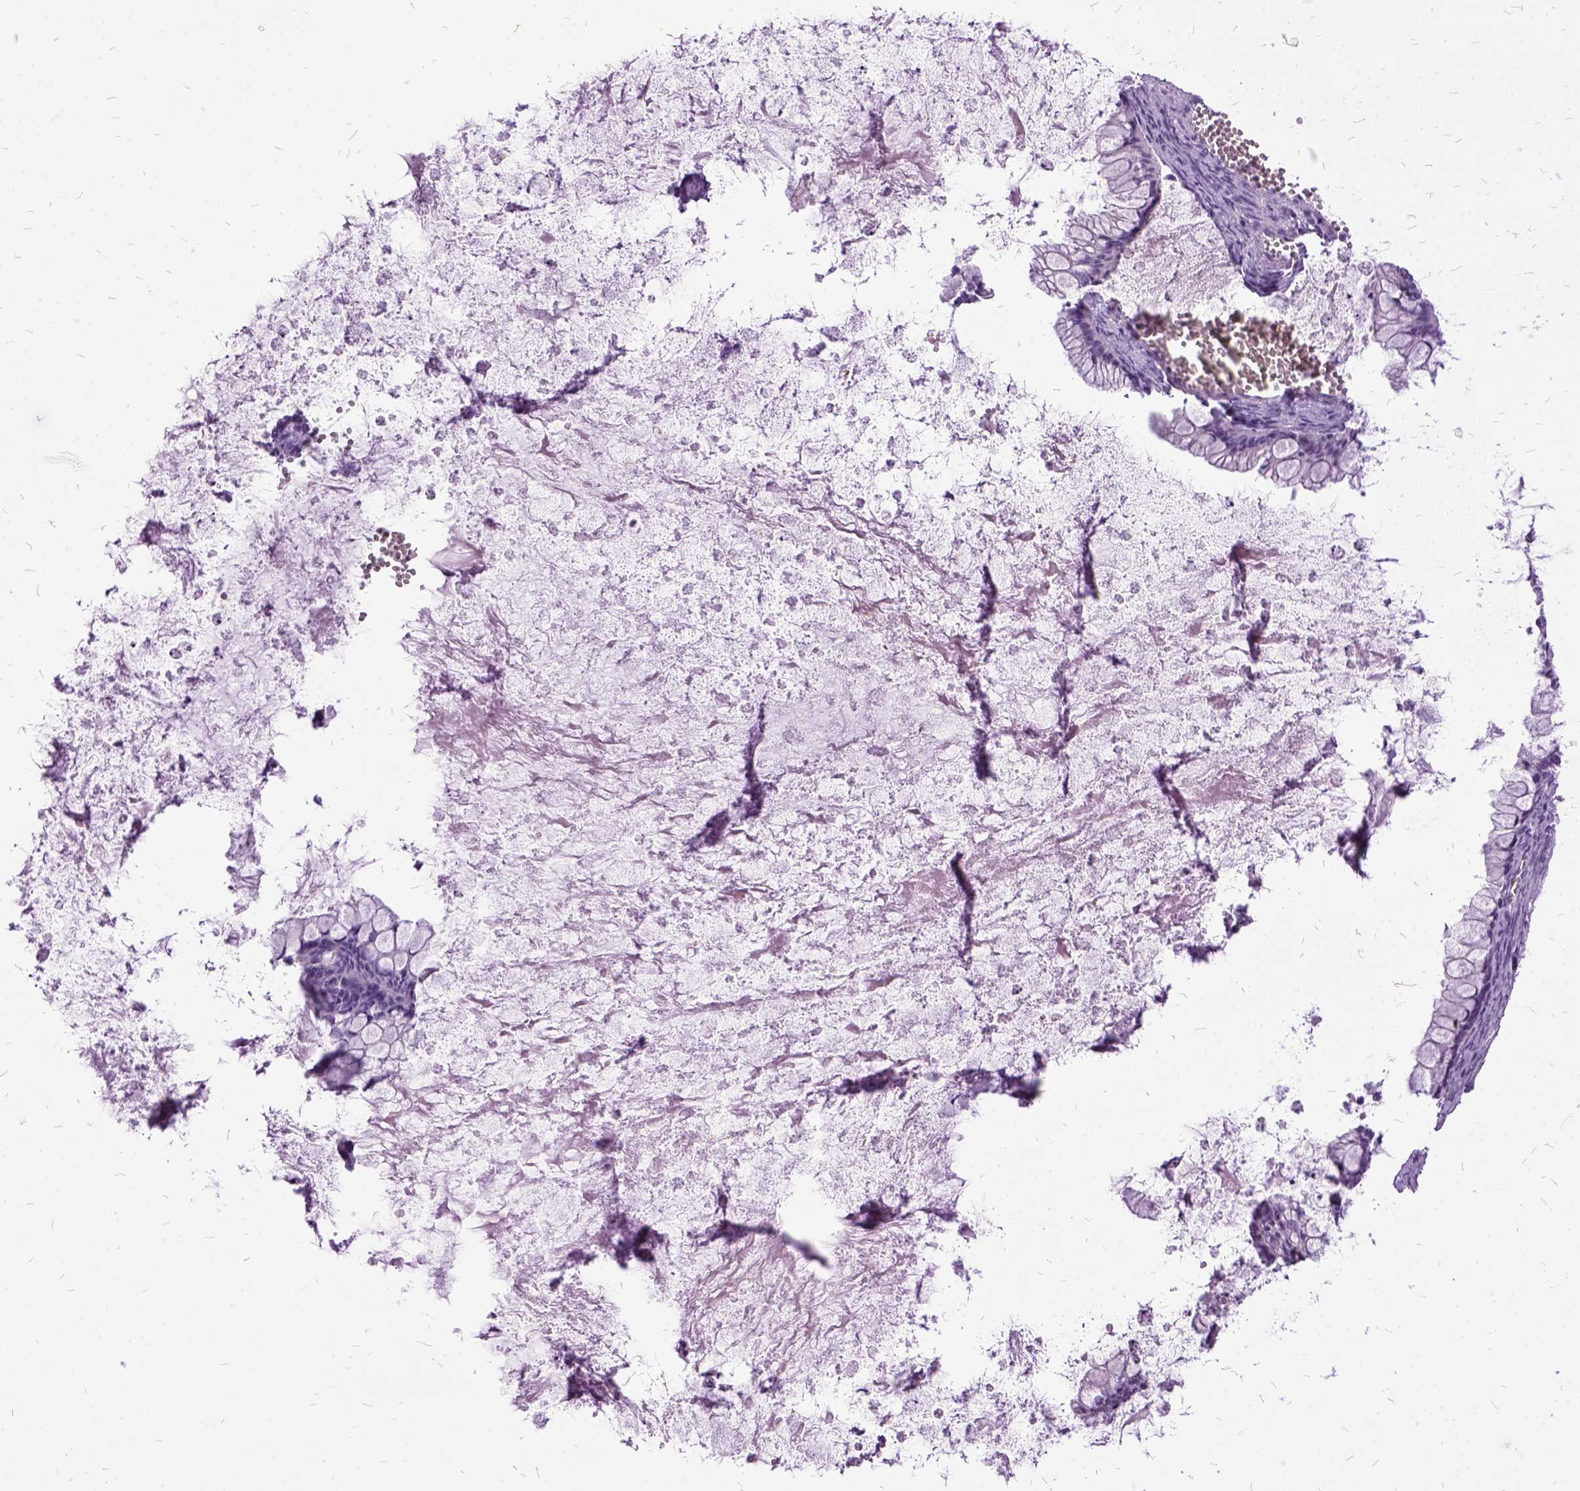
{"staining": {"intensity": "negative", "quantity": "none", "location": "none"}, "tissue": "ovarian cancer", "cell_type": "Tumor cells", "image_type": "cancer", "snomed": [{"axis": "morphology", "description": "Cystadenocarcinoma, mucinous, NOS"}, {"axis": "topography", "description": "Ovary"}], "caption": "Tumor cells show no significant staining in mucinous cystadenocarcinoma (ovarian).", "gene": "MME", "patient": {"sex": "female", "age": 67}}